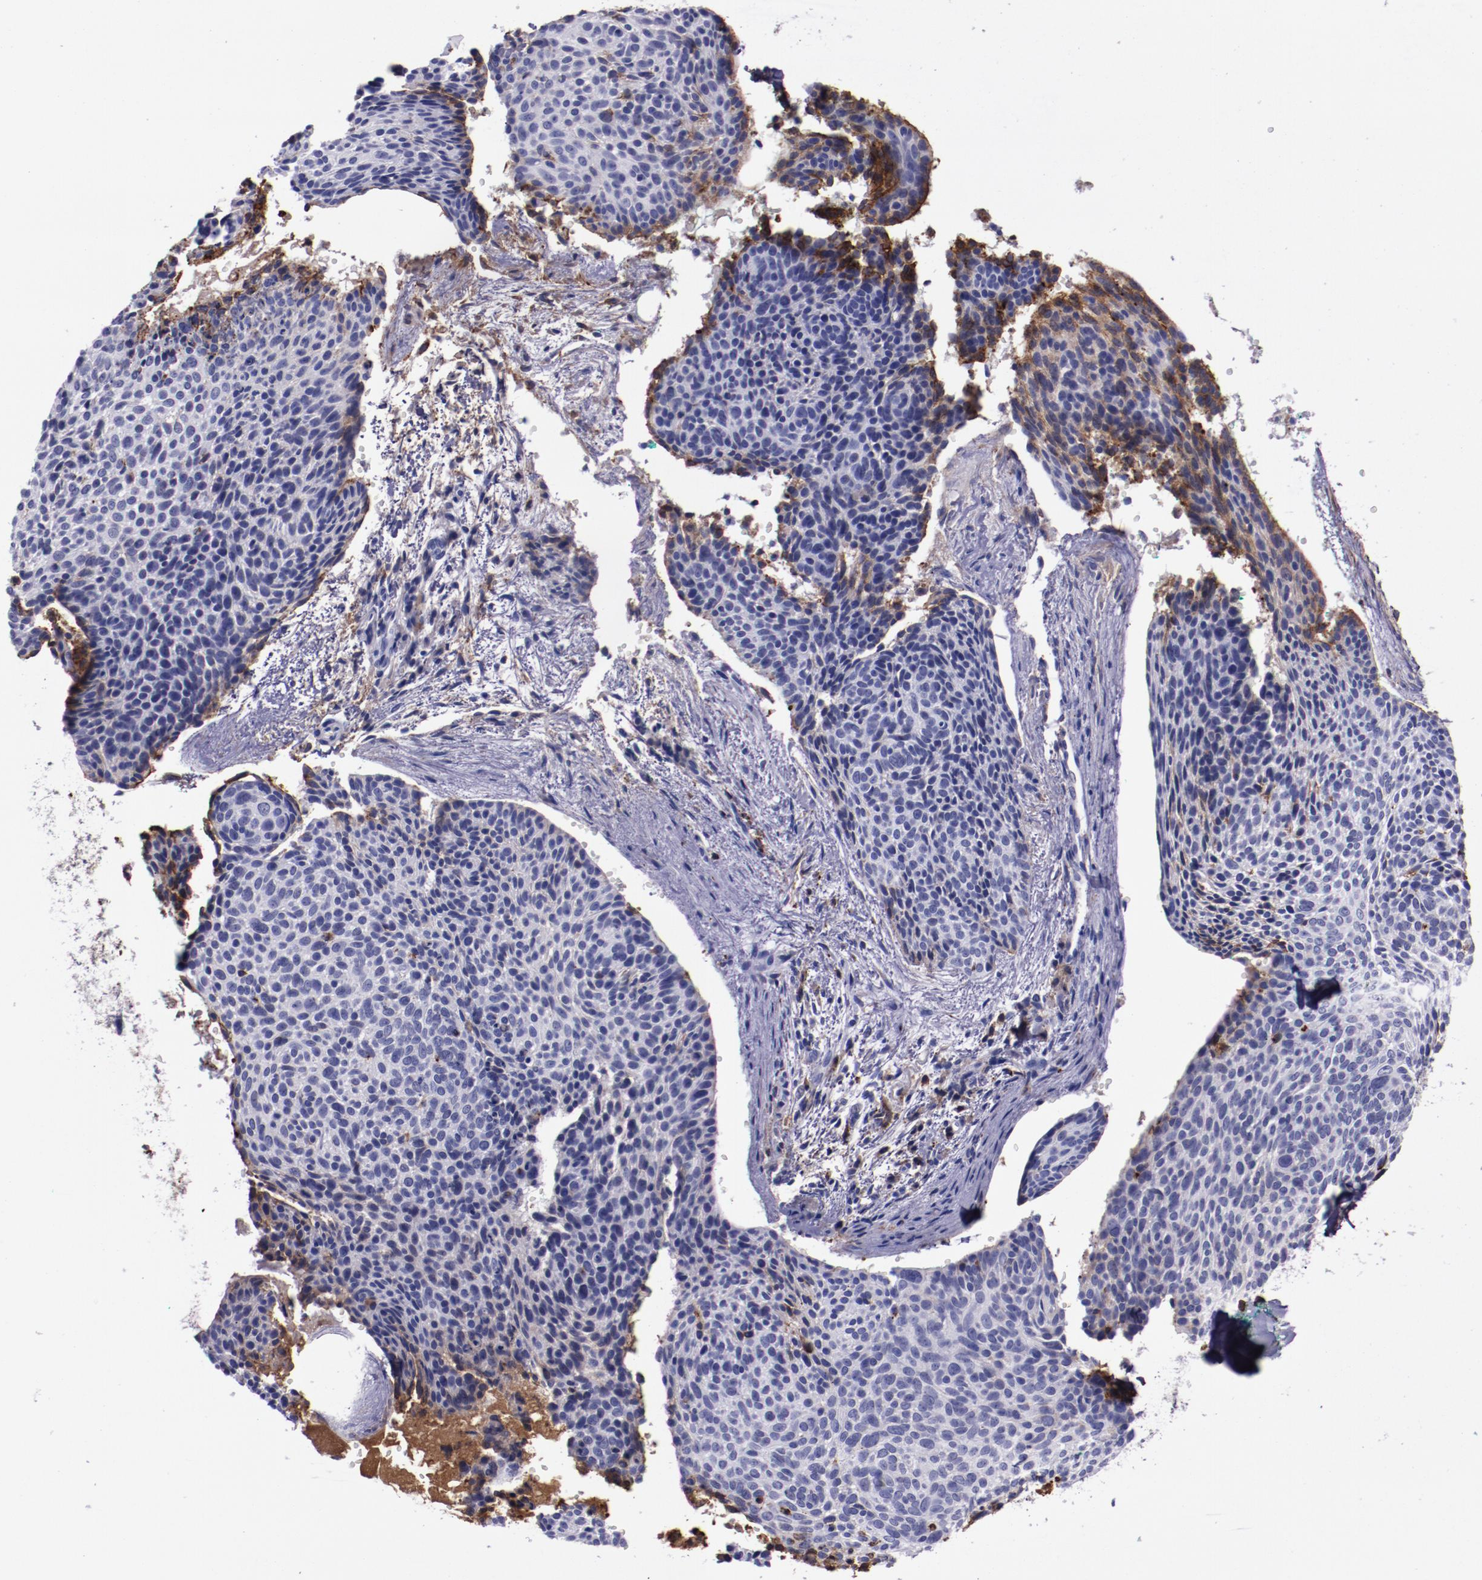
{"staining": {"intensity": "negative", "quantity": "none", "location": "none"}, "tissue": "skin cancer", "cell_type": "Tumor cells", "image_type": "cancer", "snomed": [{"axis": "morphology", "description": "Normal tissue, NOS"}, {"axis": "morphology", "description": "Basal cell carcinoma"}, {"axis": "topography", "description": "Skin"}], "caption": "Tumor cells show no significant protein staining in skin cancer (basal cell carcinoma).", "gene": "APOH", "patient": {"sex": "female", "age": 57}}